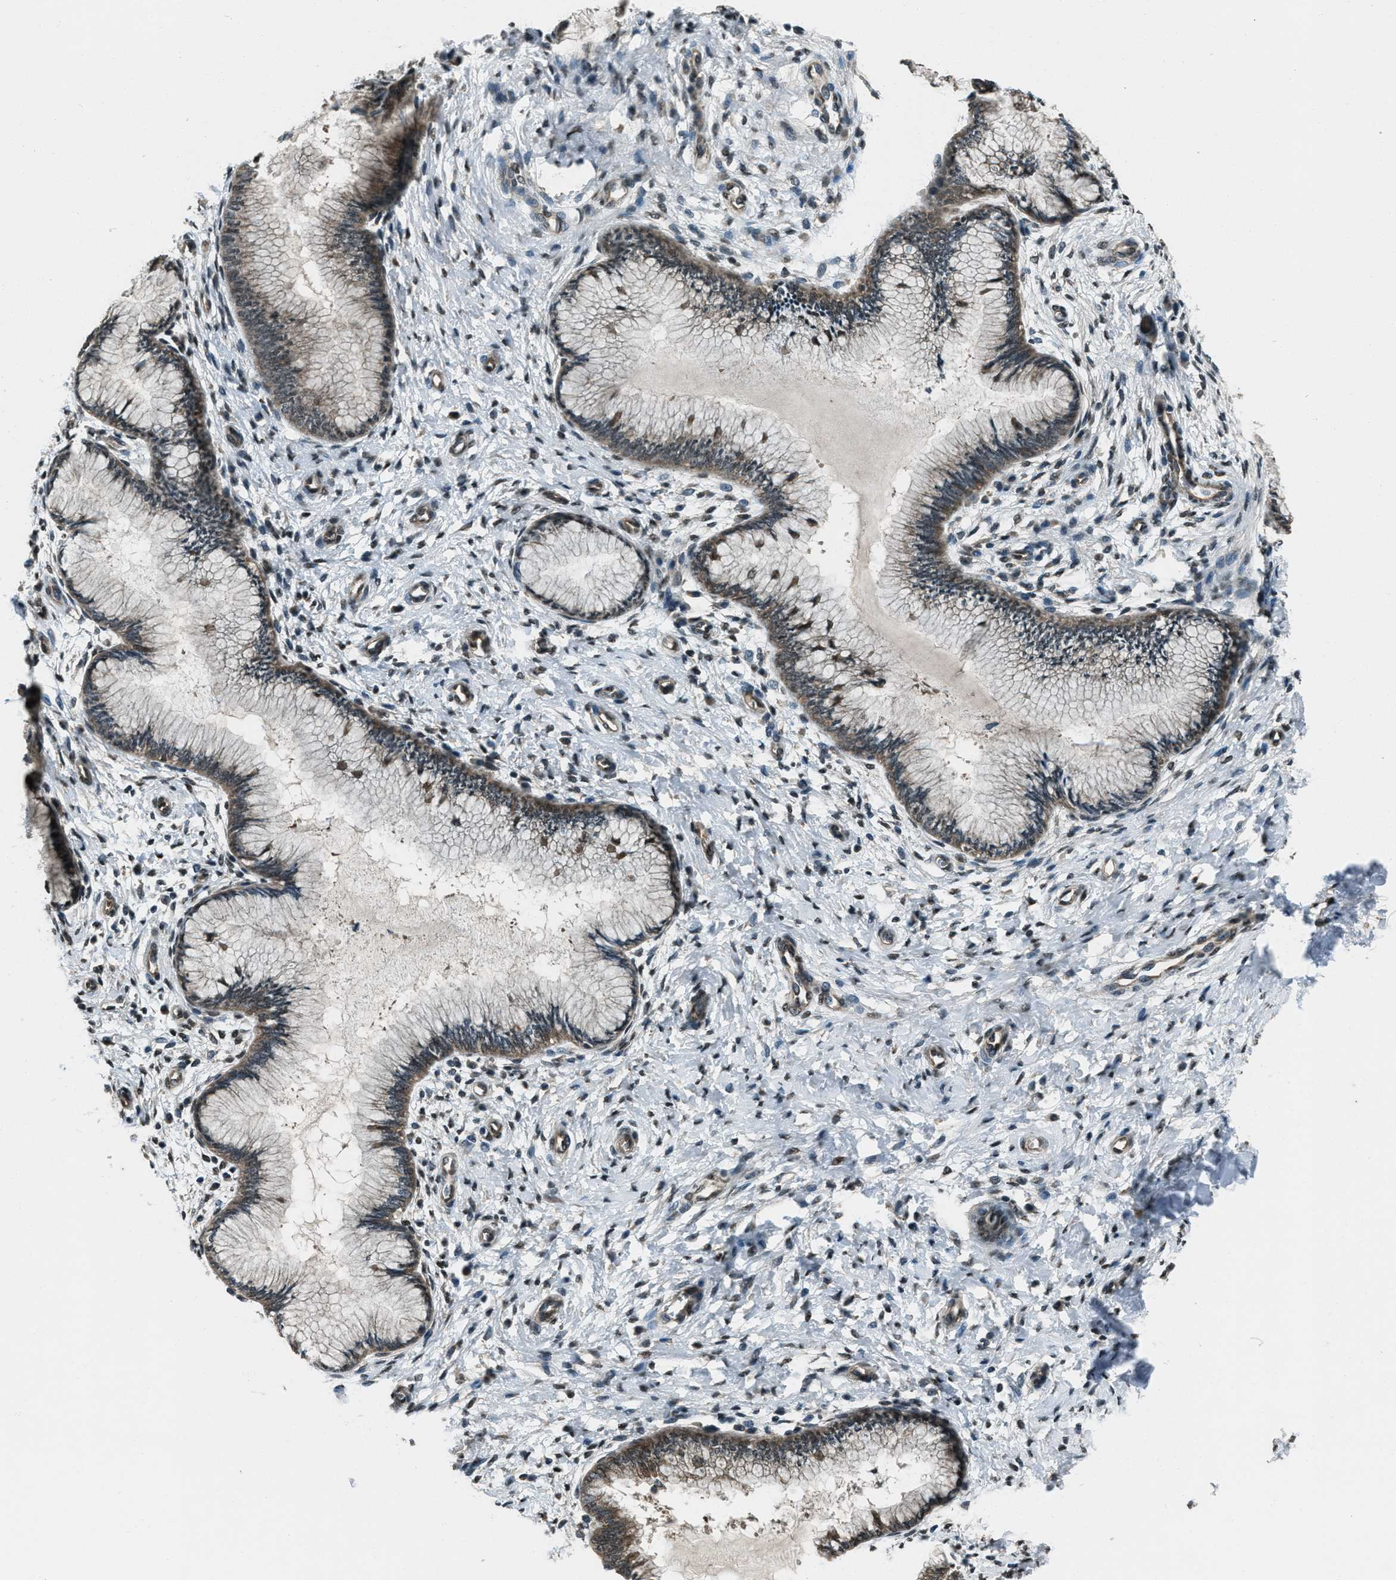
{"staining": {"intensity": "weak", "quantity": ">75%", "location": "cytoplasmic/membranous"}, "tissue": "cervix", "cell_type": "Glandular cells", "image_type": "normal", "snomed": [{"axis": "morphology", "description": "Normal tissue, NOS"}, {"axis": "topography", "description": "Cervix"}], "caption": "DAB (3,3'-diaminobenzidine) immunohistochemical staining of unremarkable cervix shows weak cytoplasmic/membranous protein staining in about >75% of glandular cells.", "gene": "SVIL", "patient": {"sex": "female", "age": 55}}